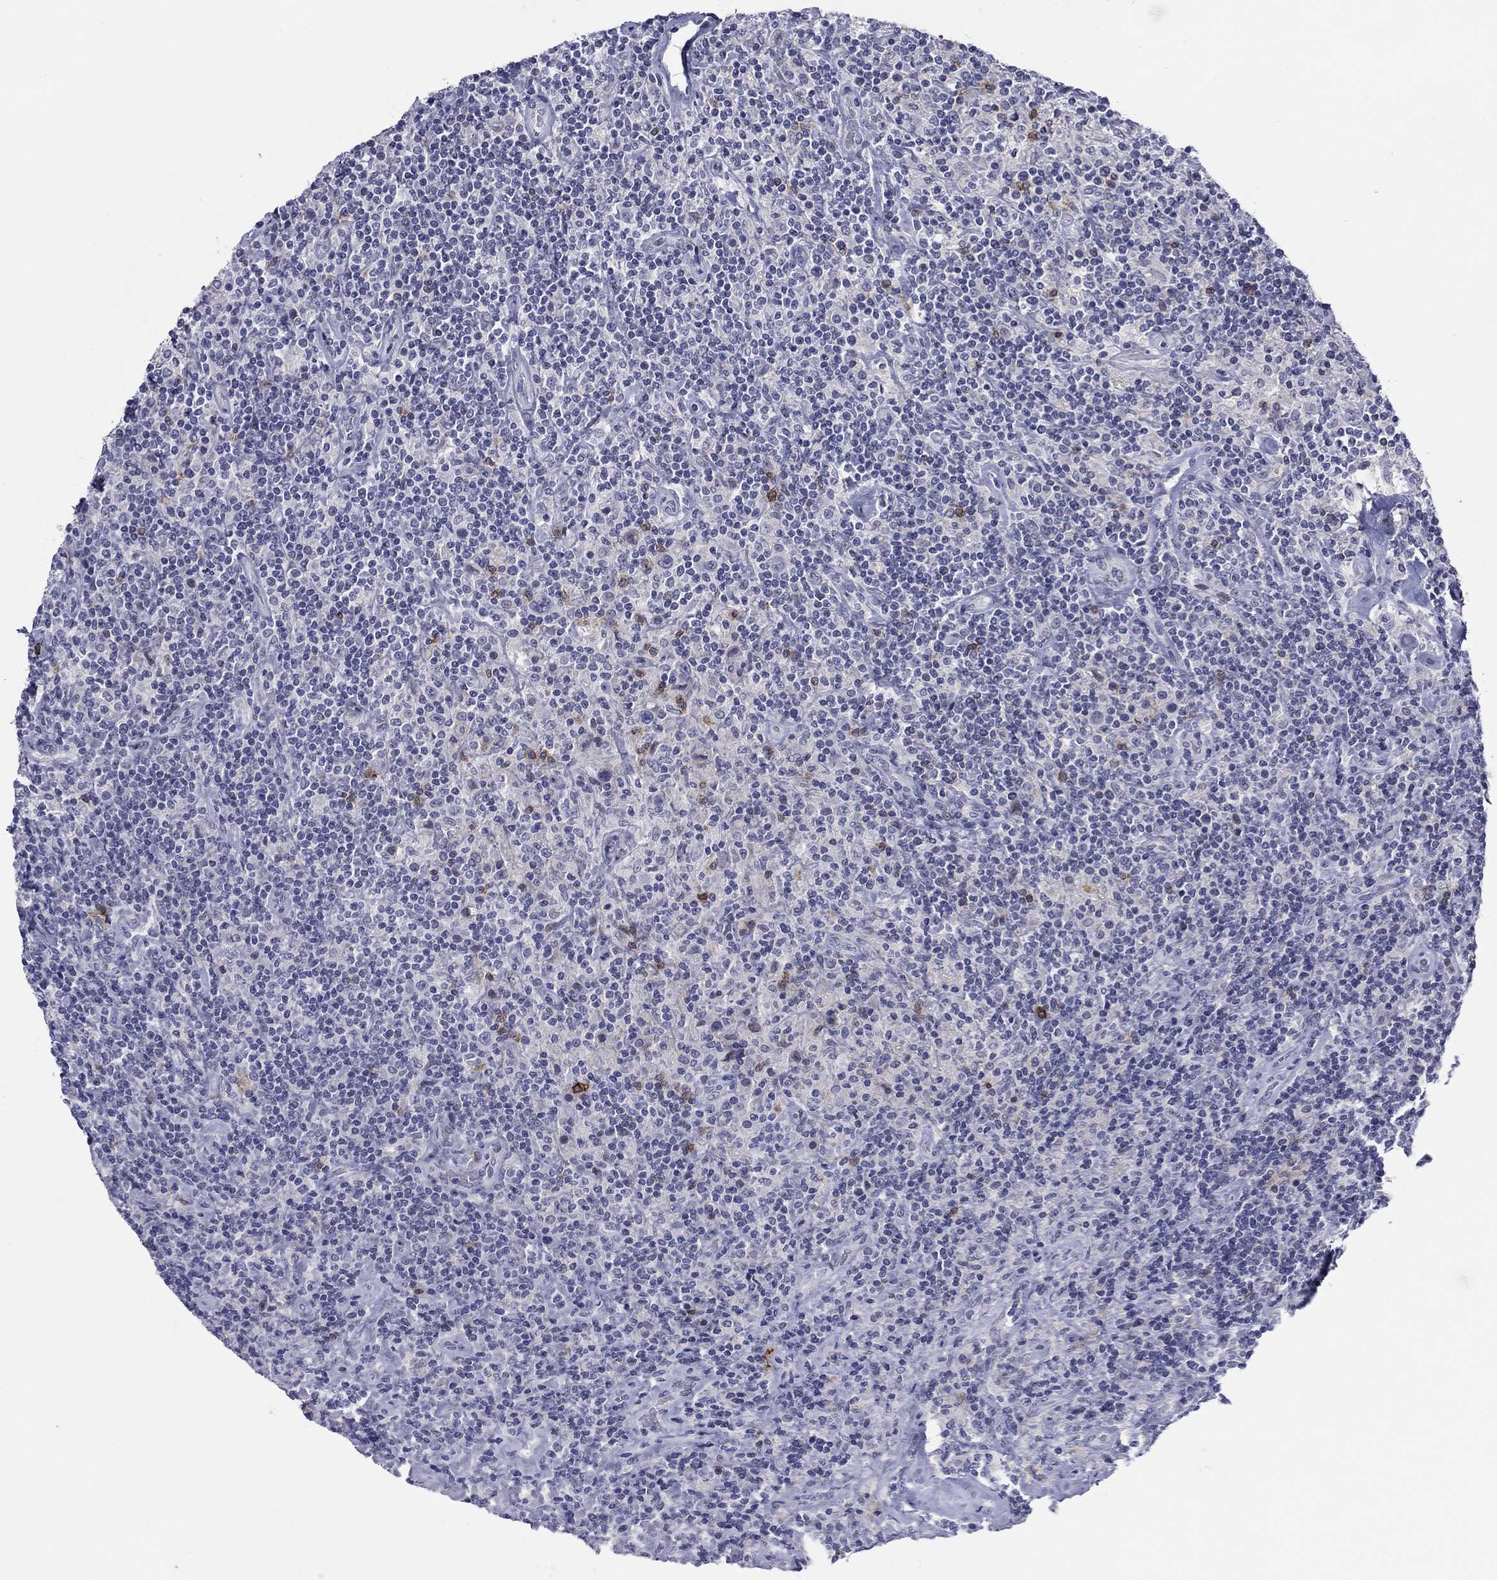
{"staining": {"intensity": "negative", "quantity": "none", "location": "none"}, "tissue": "lymphoma", "cell_type": "Tumor cells", "image_type": "cancer", "snomed": [{"axis": "morphology", "description": "Hodgkin's disease, NOS"}, {"axis": "topography", "description": "Lymph node"}], "caption": "The IHC photomicrograph has no significant expression in tumor cells of lymphoma tissue. The staining was performed using DAB to visualize the protein expression in brown, while the nuclei were stained in blue with hematoxylin (Magnification: 20x).", "gene": "ITGAE", "patient": {"sex": "male", "age": 70}}